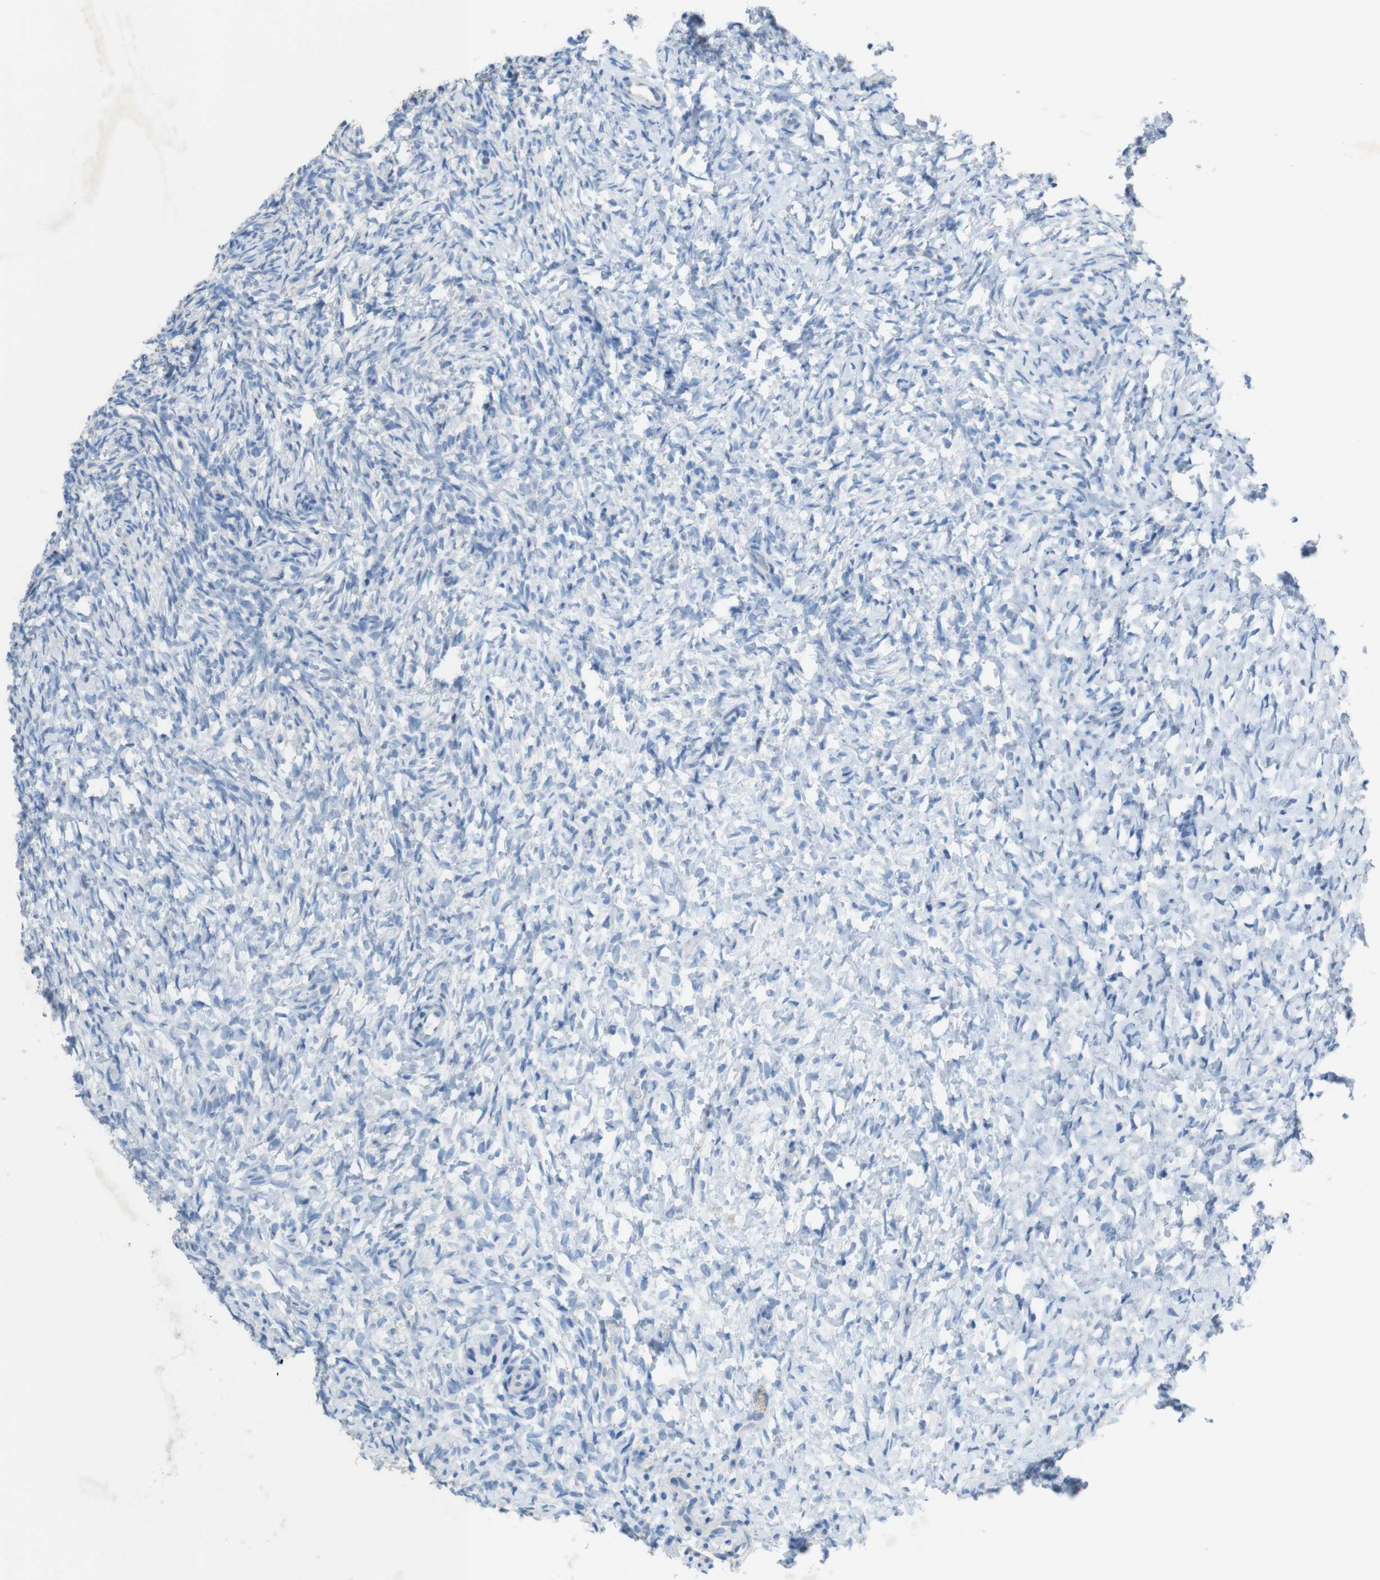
{"staining": {"intensity": "negative", "quantity": "none", "location": "none"}, "tissue": "ovary", "cell_type": "Ovarian stroma cells", "image_type": "normal", "snomed": [{"axis": "morphology", "description": "Normal tissue, NOS"}, {"axis": "topography", "description": "Ovary"}], "caption": "The IHC micrograph has no significant expression in ovarian stroma cells of ovary.", "gene": "TJP3", "patient": {"sex": "female", "age": 35}}